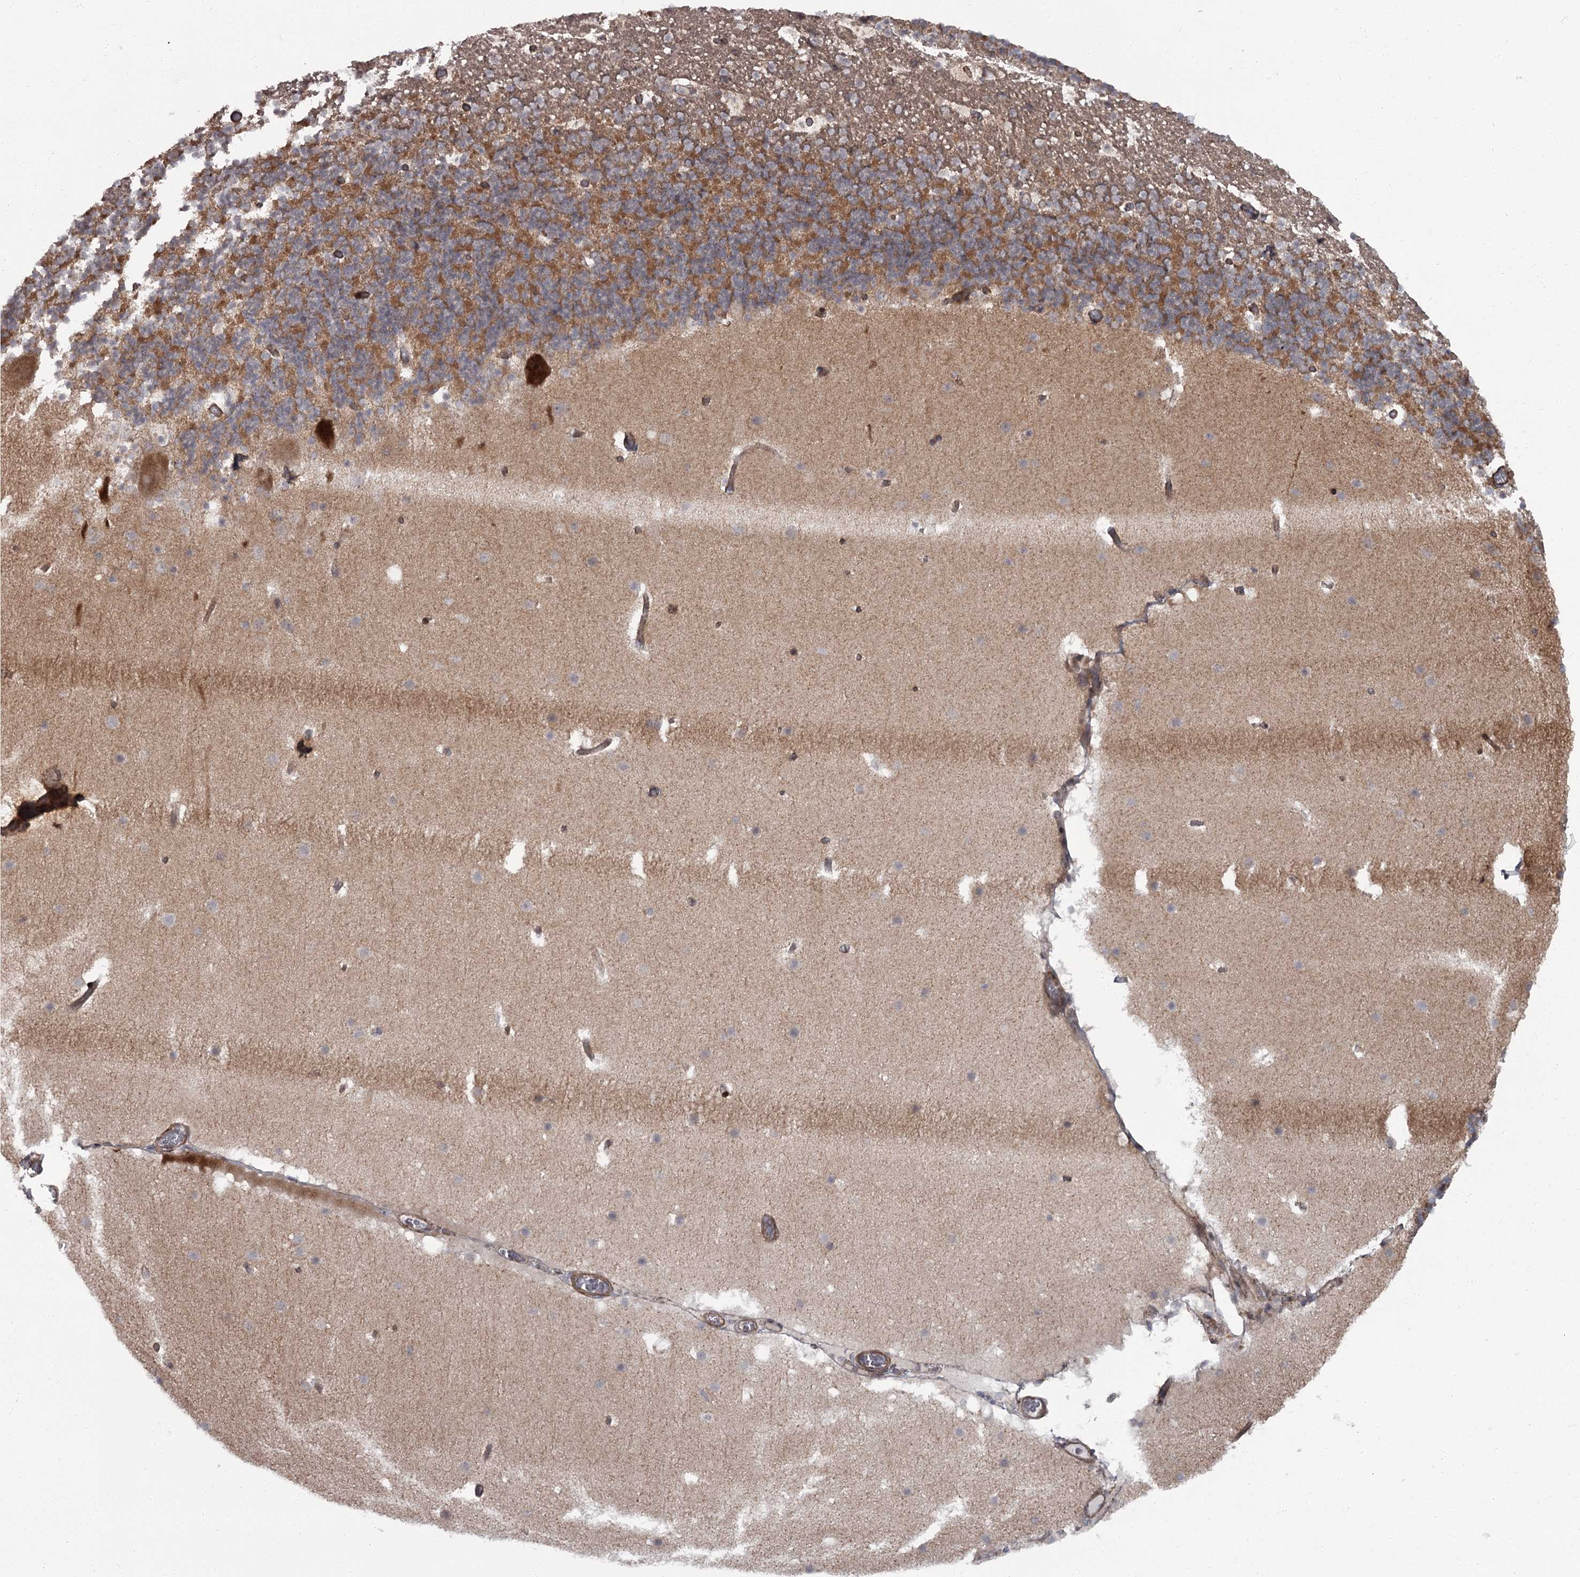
{"staining": {"intensity": "moderate", "quantity": "<25%", "location": "cytoplasmic/membranous"}, "tissue": "cerebellum", "cell_type": "Cells in granular layer", "image_type": "normal", "snomed": [{"axis": "morphology", "description": "Normal tissue, NOS"}, {"axis": "topography", "description": "Cerebellum"}], "caption": "The immunohistochemical stain highlights moderate cytoplasmic/membranous staining in cells in granular layer of unremarkable cerebellum. Using DAB (brown) and hematoxylin (blue) stains, captured at high magnification using brightfield microscopy.", "gene": "THAP9", "patient": {"sex": "male", "age": 57}}